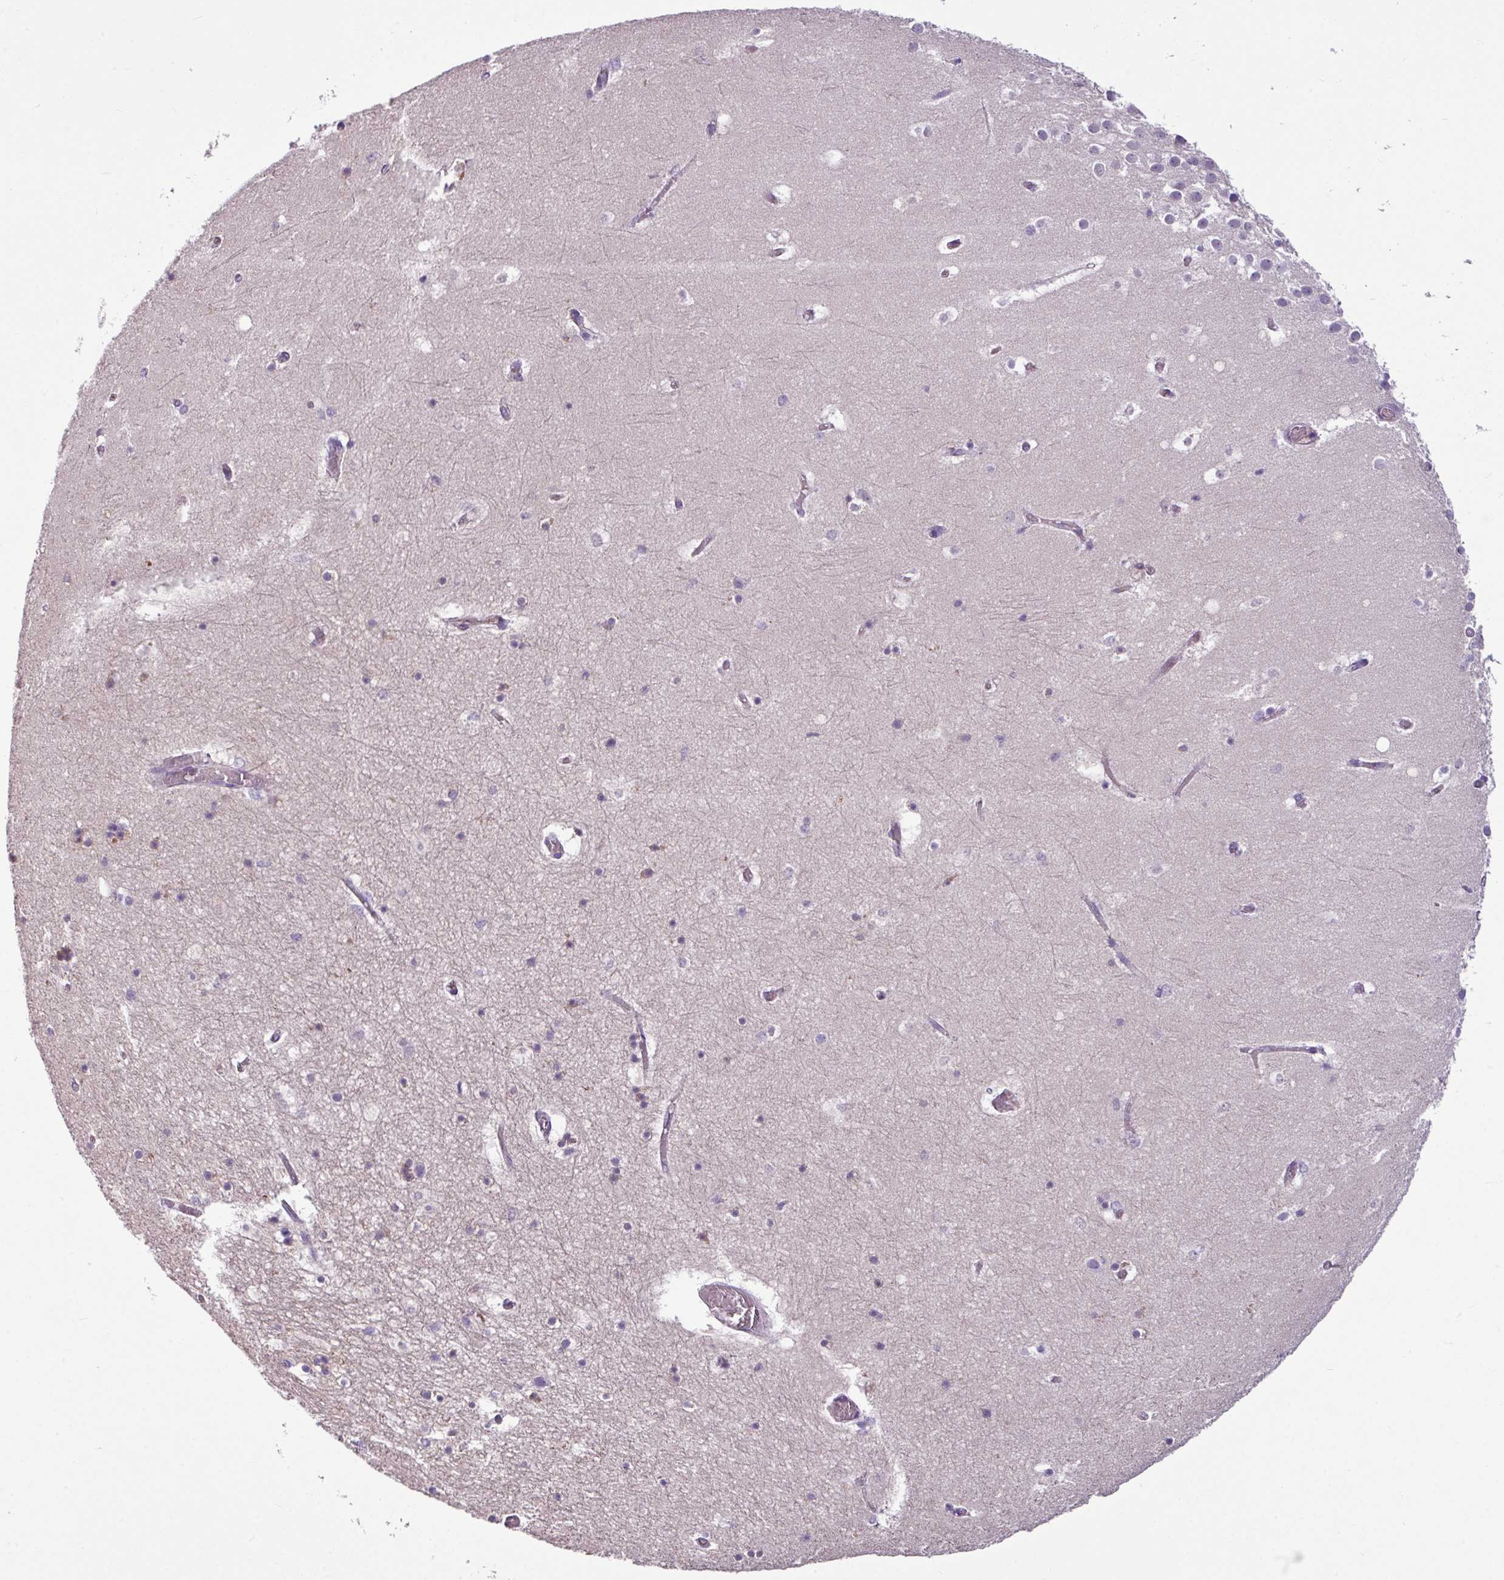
{"staining": {"intensity": "negative", "quantity": "none", "location": "none"}, "tissue": "hippocampus", "cell_type": "Glial cells", "image_type": "normal", "snomed": [{"axis": "morphology", "description": "Normal tissue, NOS"}, {"axis": "topography", "description": "Hippocampus"}], "caption": "IHC histopathology image of benign hippocampus stained for a protein (brown), which demonstrates no positivity in glial cells.", "gene": "TMEM178B", "patient": {"sex": "female", "age": 52}}